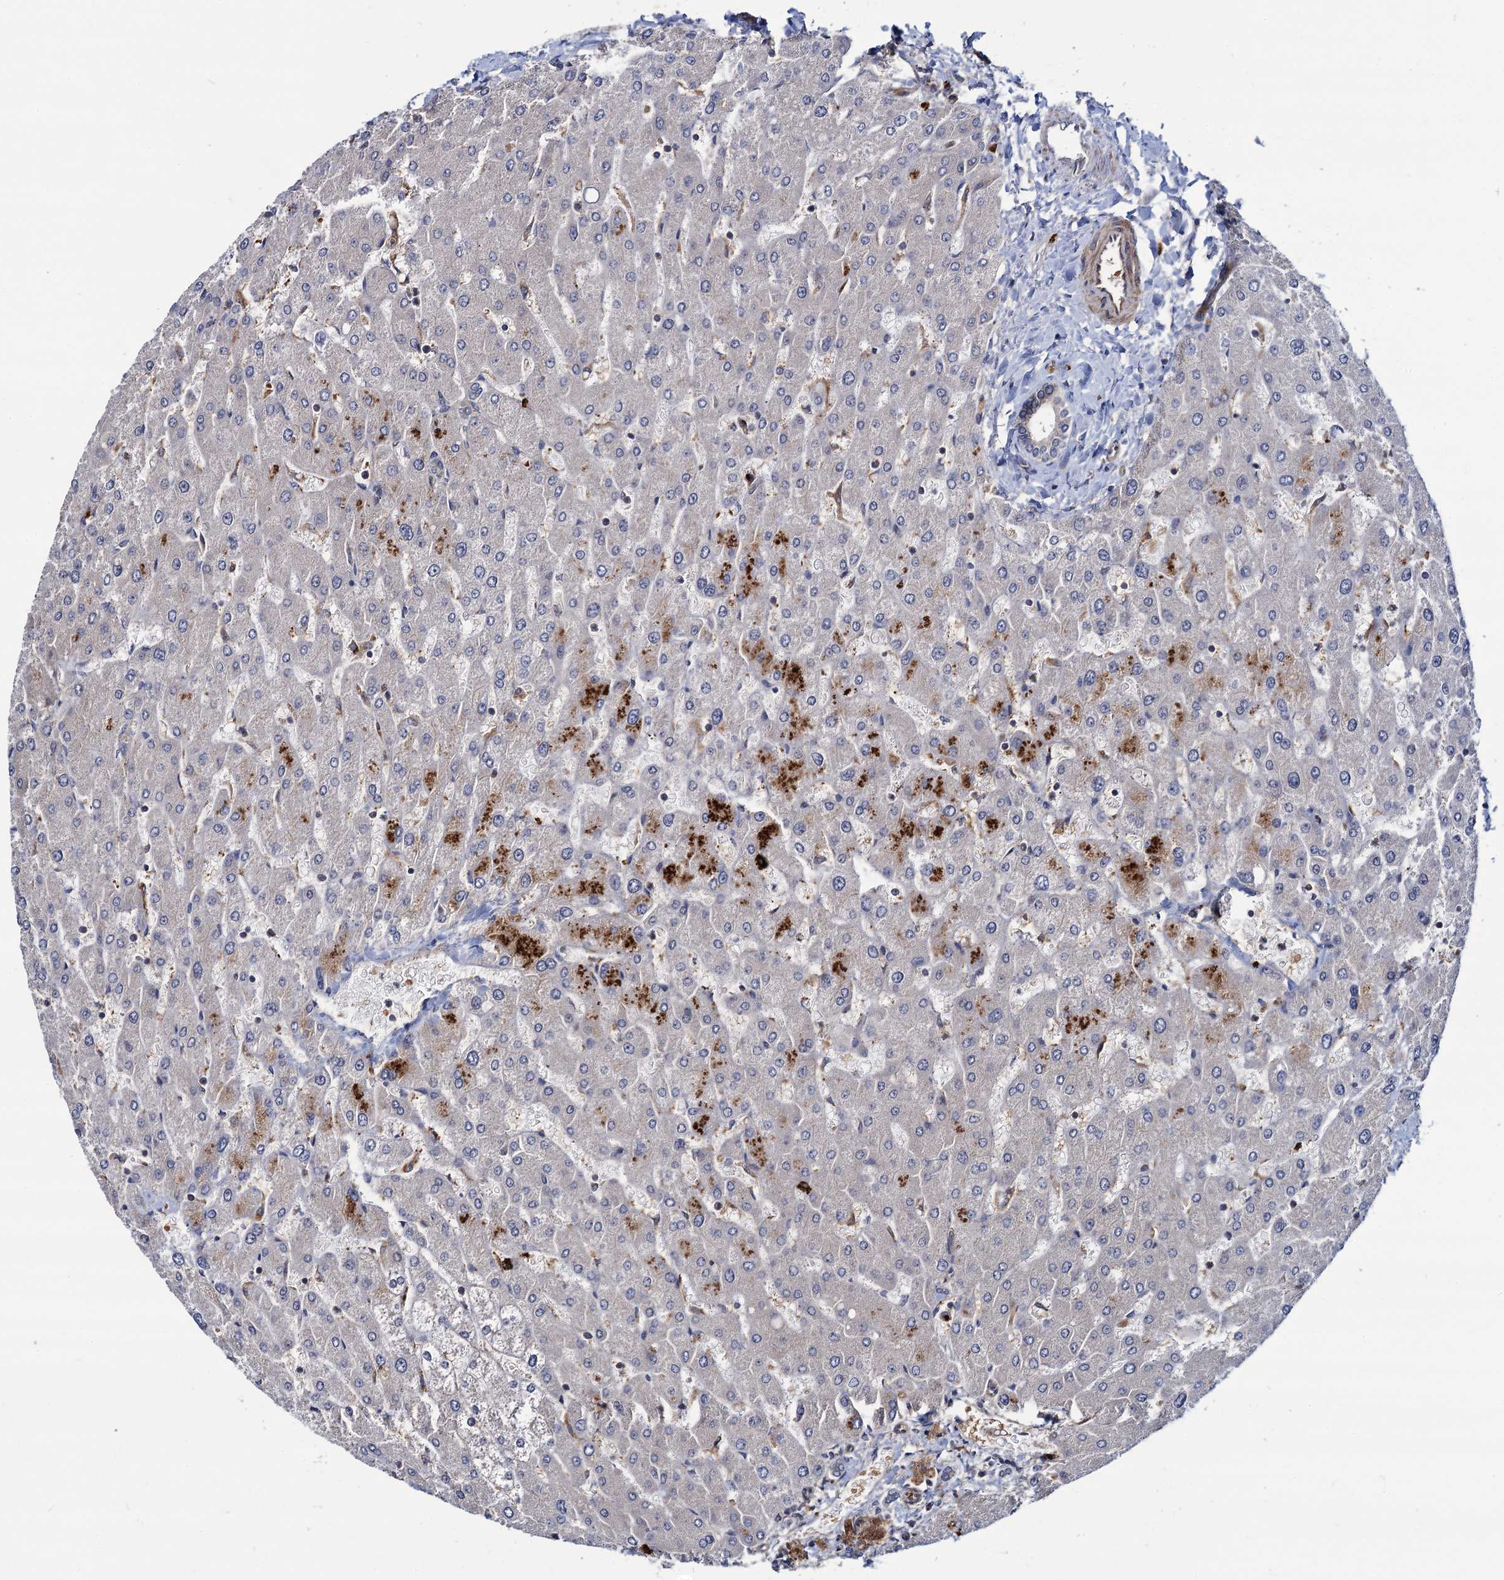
{"staining": {"intensity": "negative", "quantity": "none", "location": "none"}, "tissue": "liver", "cell_type": "Cholangiocytes", "image_type": "normal", "snomed": [{"axis": "morphology", "description": "Normal tissue, NOS"}, {"axis": "topography", "description": "Liver"}], "caption": "IHC of benign liver demonstrates no positivity in cholangiocytes. (DAB (3,3'-diaminobenzidine) immunohistochemistry, high magnification).", "gene": "KXD1", "patient": {"sex": "male", "age": 55}}